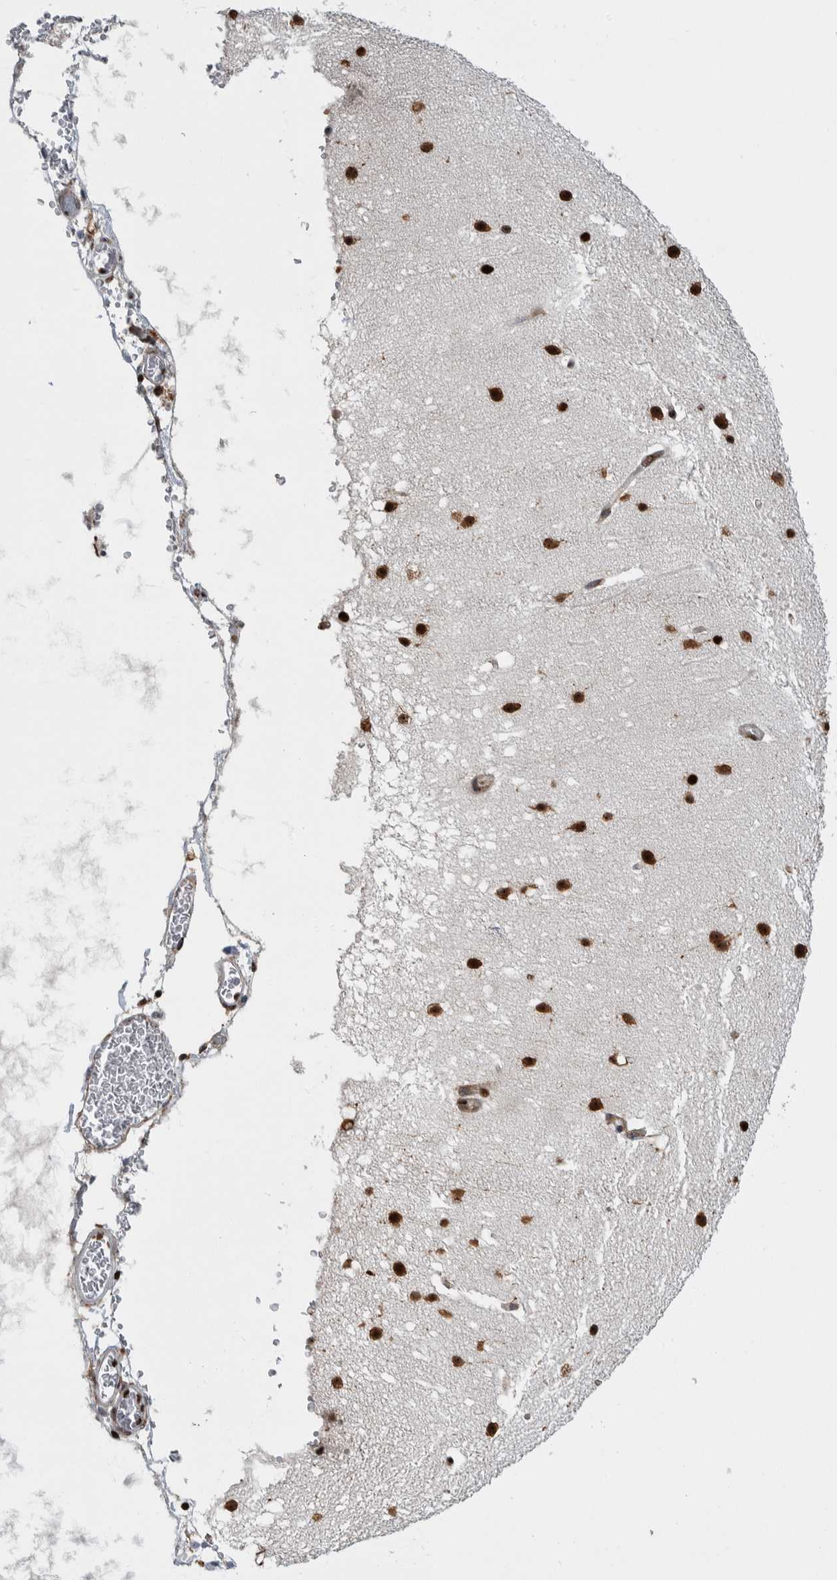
{"staining": {"intensity": "strong", "quantity": ">75%", "location": "nuclear"}, "tissue": "cerebellum", "cell_type": "Cells in granular layer", "image_type": "normal", "snomed": [{"axis": "morphology", "description": "Normal tissue, NOS"}, {"axis": "topography", "description": "Cerebellum"}], "caption": "Immunohistochemistry (IHC) micrograph of normal cerebellum stained for a protein (brown), which reveals high levels of strong nuclear positivity in about >75% of cells in granular layer.", "gene": "NCL", "patient": {"sex": "male", "age": 57}}